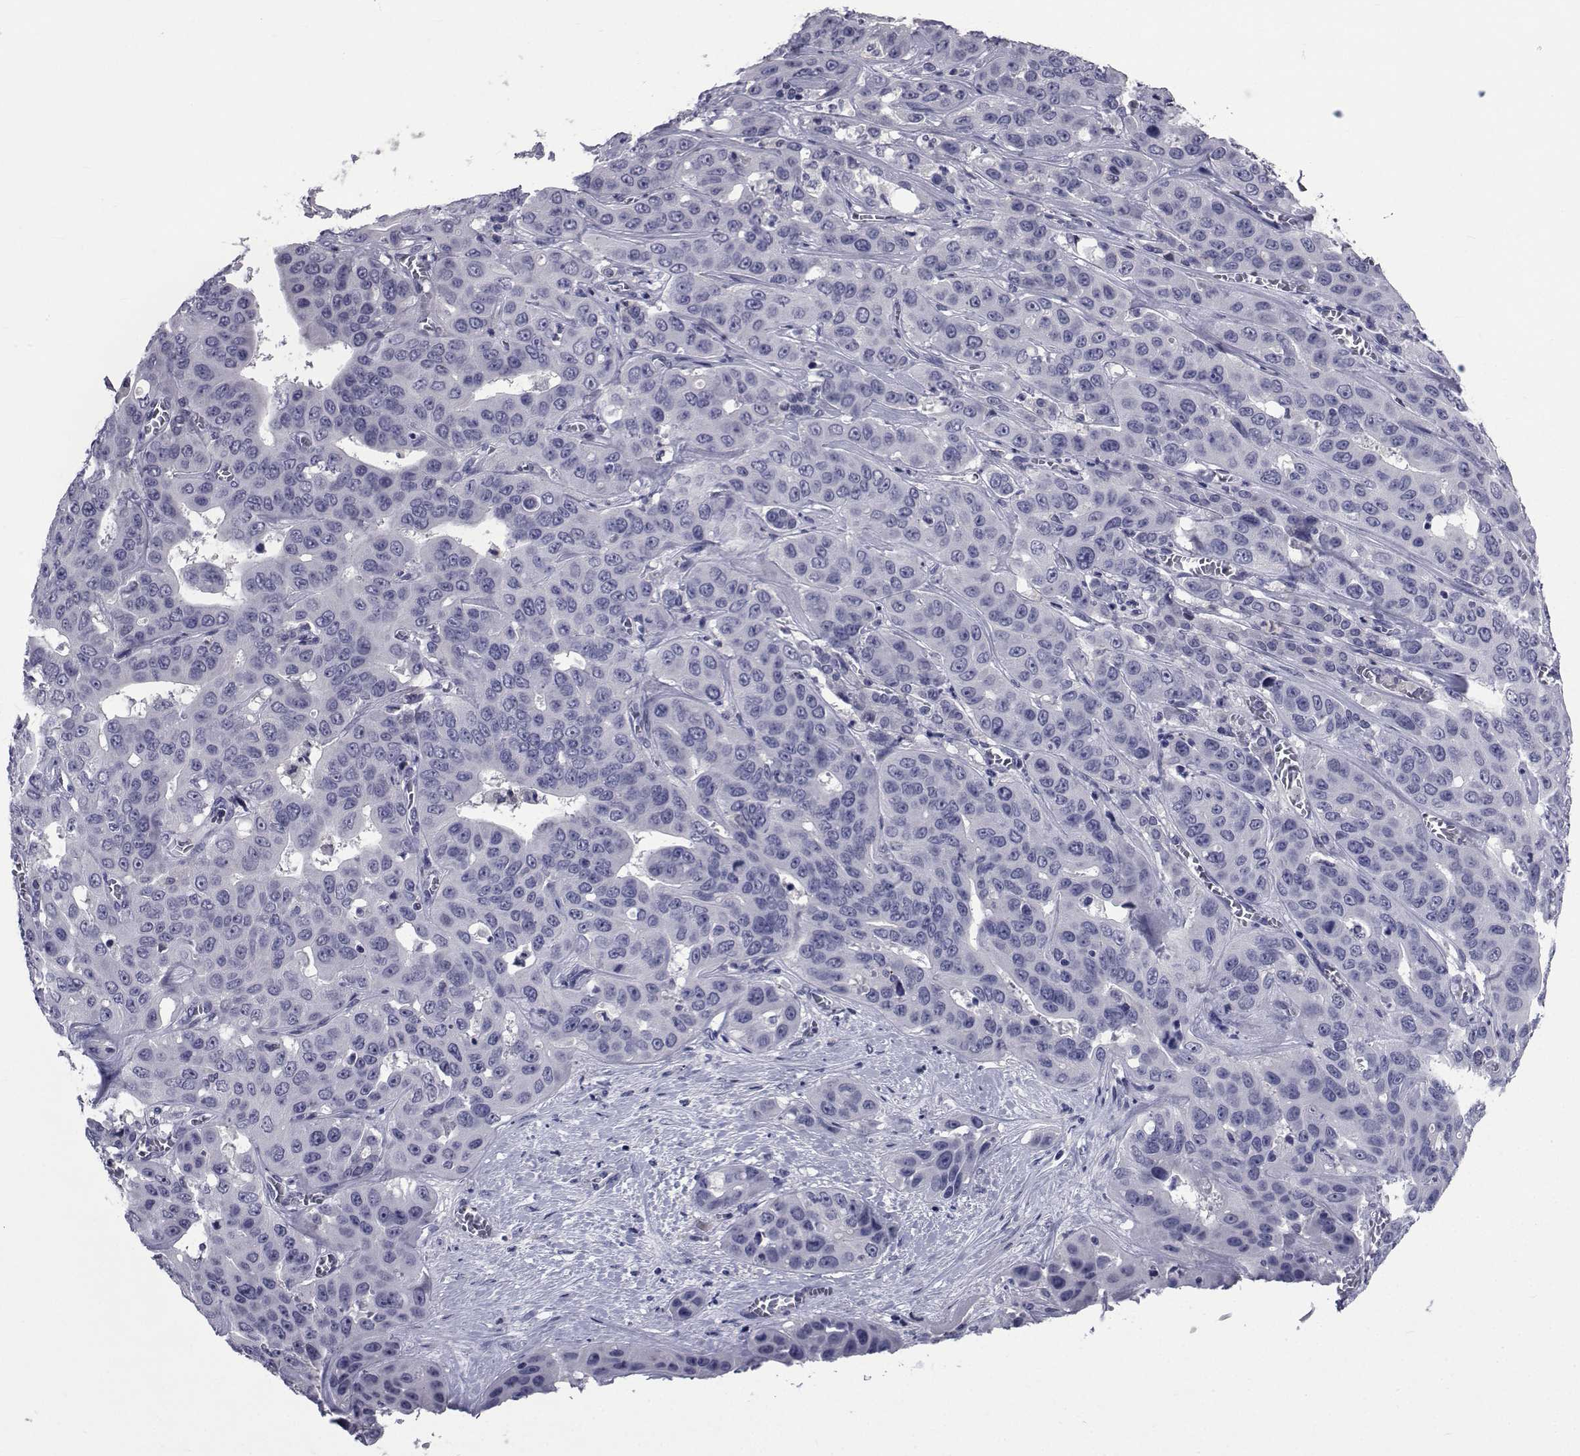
{"staining": {"intensity": "negative", "quantity": "none", "location": "none"}, "tissue": "liver cancer", "cell_type": "Tumor cells", "image_type": "cancer", "snomed": [{"axis": "morphology", "description": "Cholangiocarcinoma"}, {"axis": "topography", "description": "Liver"}], "caption": "This is an immunohistochemistry image of human liver cancer (cholangiocarcinoma). There is no positivity in tumor cells.", "gene": "SEMA5B", "patient": {"sex": "female", "age": 52}}